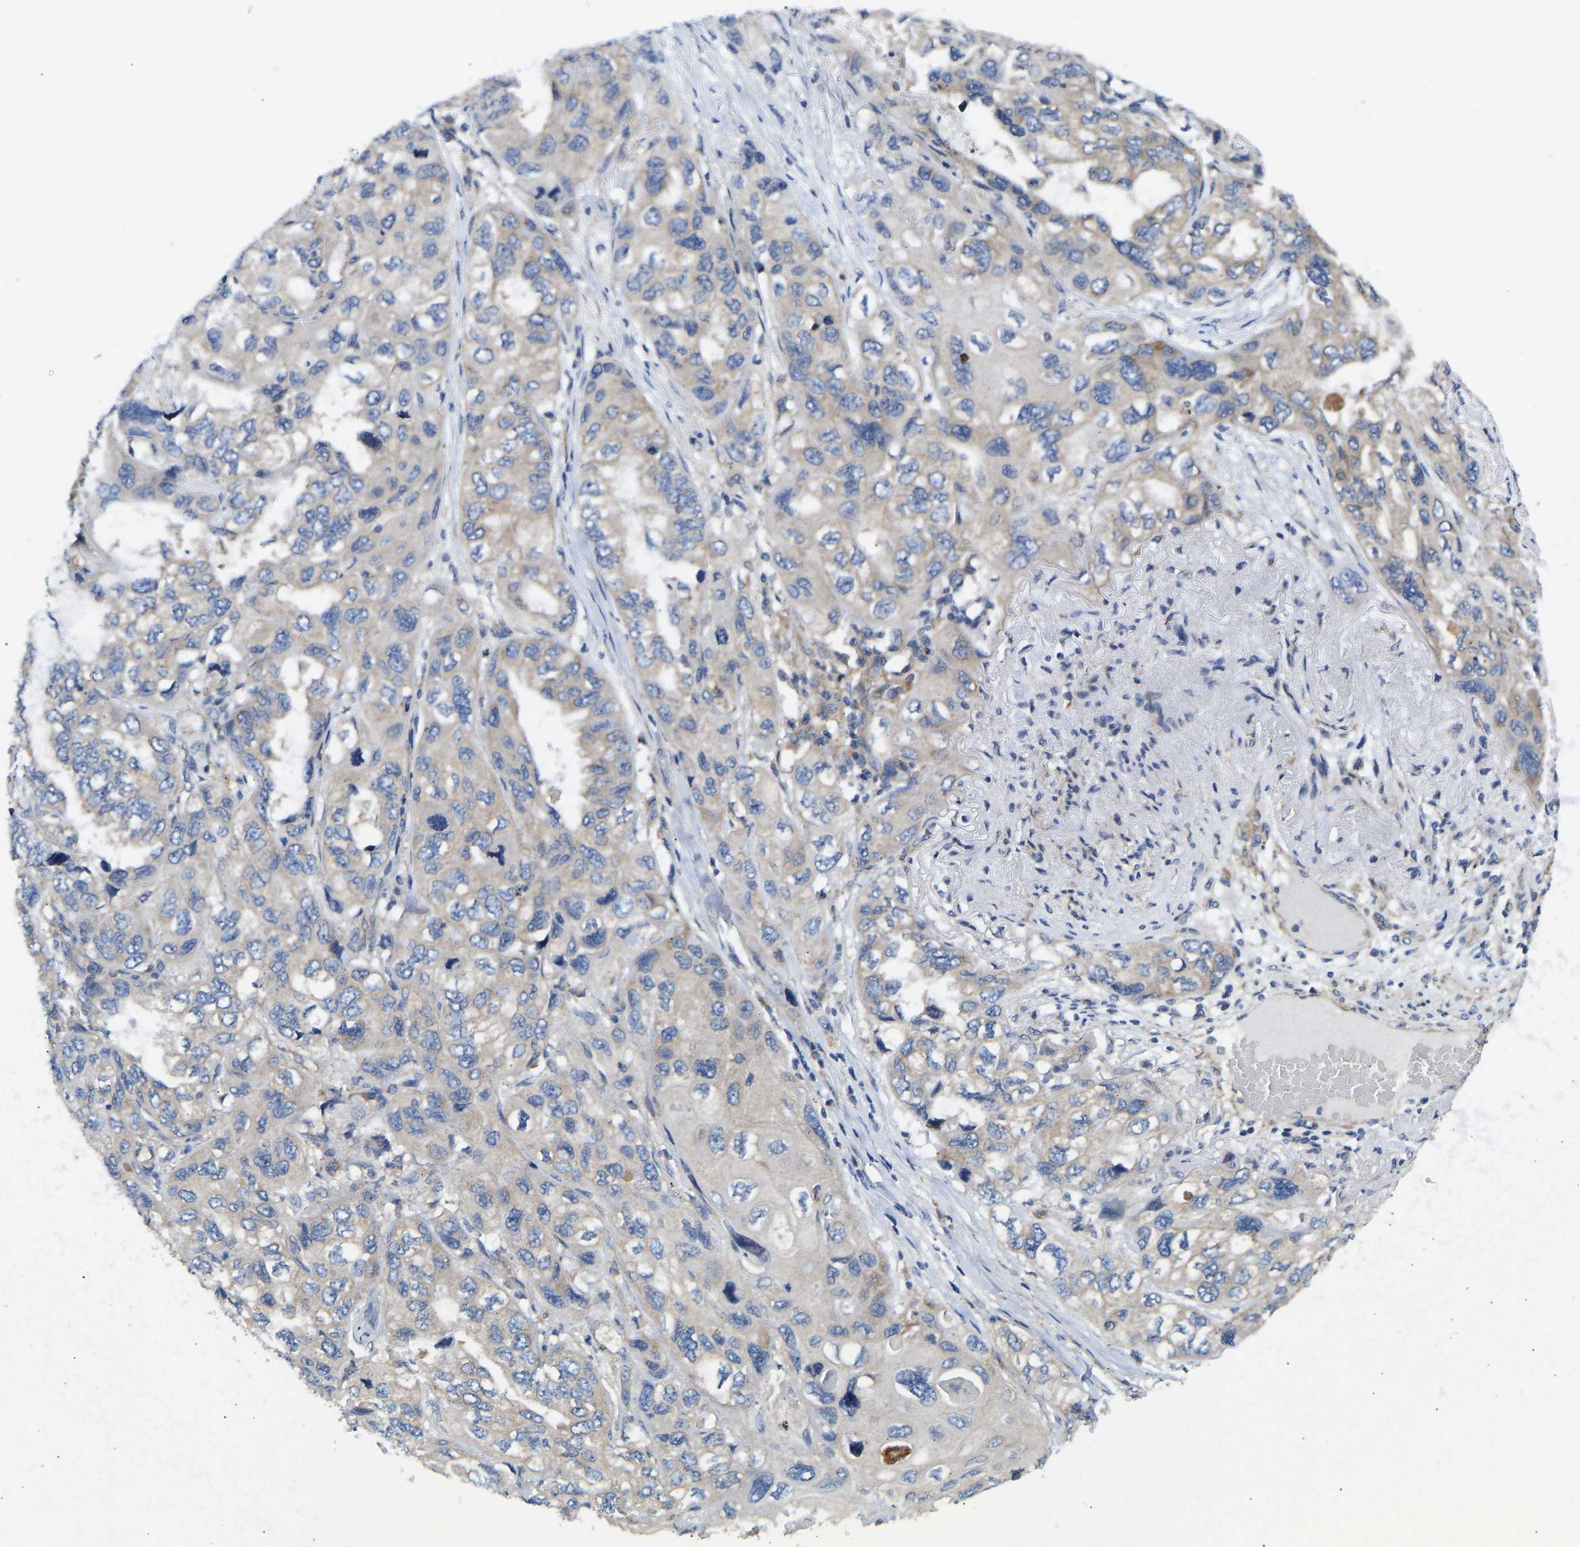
{"staining": {"intensity": "weak", "quantity": "<25%", "location": "cytoplasmic/membranous"}, "tissue": "lung cancer", "cell_type": "Tumor cells", "image_type": "cancer", "snomed": [{"axis": "morphology", "description": "Squamous cell carcinoma, NOS"}, {"axis": "topography", "description": "Lung"}], "caption": "An immunohistochemistry (IHC) histopathology image of lung cancer (squamous cell carcinoma) is shown. There is no staining in tumor cells of lung cancer (squamous cell carcinoma).", "gene": "AIMP2", "patient": {"sex": "female", "age": 73}}